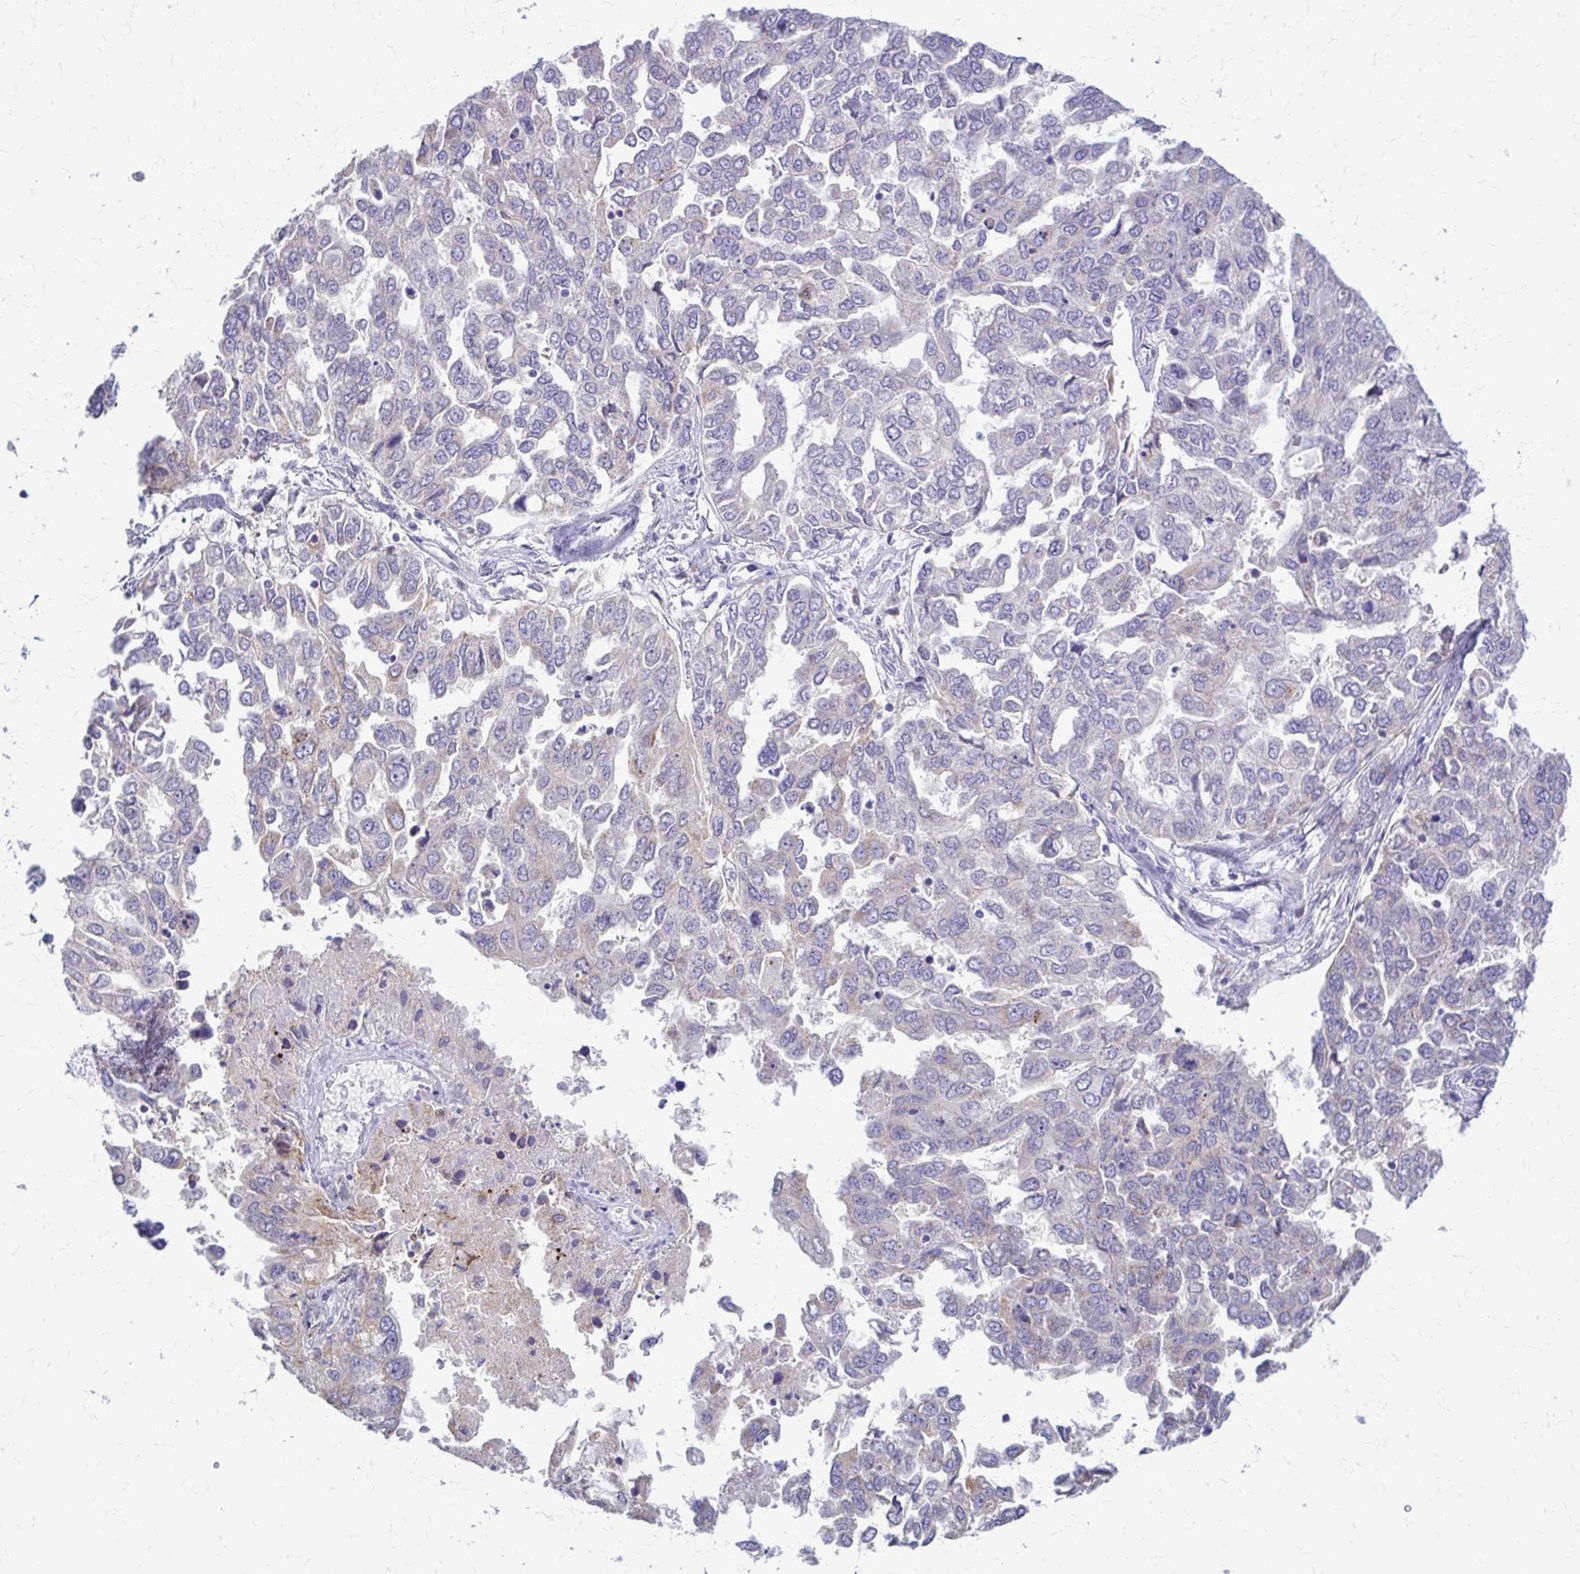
{"staining": {"intensity": "negative", "quantity": "none", "location": "none"}, "tissue": "ovarian cancer", "cell_type": "Tumor cells", "image_type": "cancer", "snomed": [{"axis": "morphology", "description": "Cystadenocarcinoma, serous, NOS"}, {"axis": "topography", "description": "Ovary"}], "caption": "Photomicrograph shows no significant protein staining in tumor cells of ovarian cancer.", "gene": "SAMD13", "patient": {"sex": "female", "age": 53}}